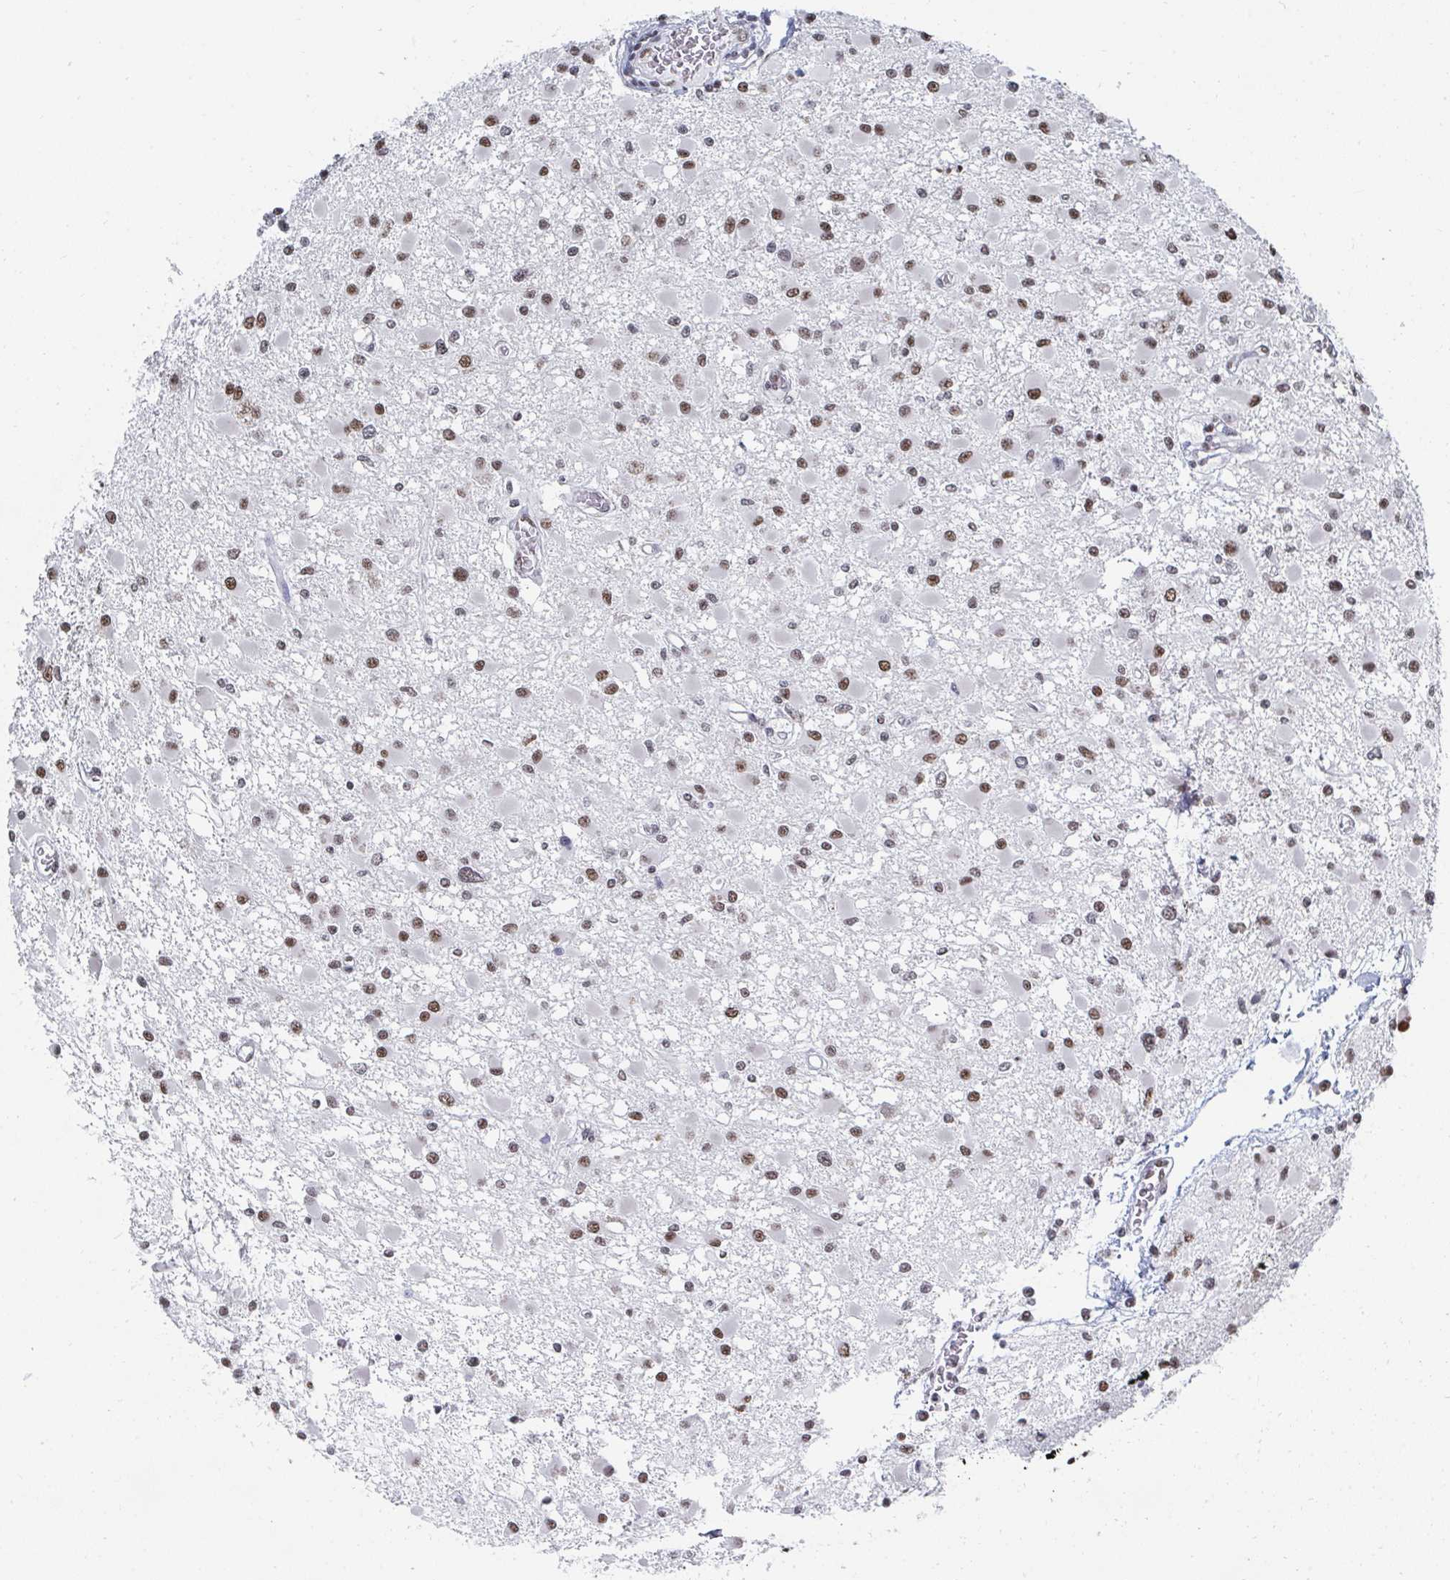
{"staining": {"intensity": "moderate", "quantity": ">75%", "location": "nuclear"}, "tissue": "glioma", "cell_type": "Tumor cells", "image_type": "cancer", "snomed": [{"axis": "morphology", "description": "Glioma, malignant, High grade"}, {"axis": "topography", "description": "Brain"}], "caption": "An immunohistochemistry (IHC) photomicrograph of neoplastic tissue is shown. Protein staining in brown labels moderate nuclear positivity in high-grade glioma (malignant) within tumor cells. Using DAB (brown) and hematoxylin (blue) stains, captured at high magnification using brightfield microscopy.", "gene": "TRIP12", "patient": {"sex": "male", "age": 54}}